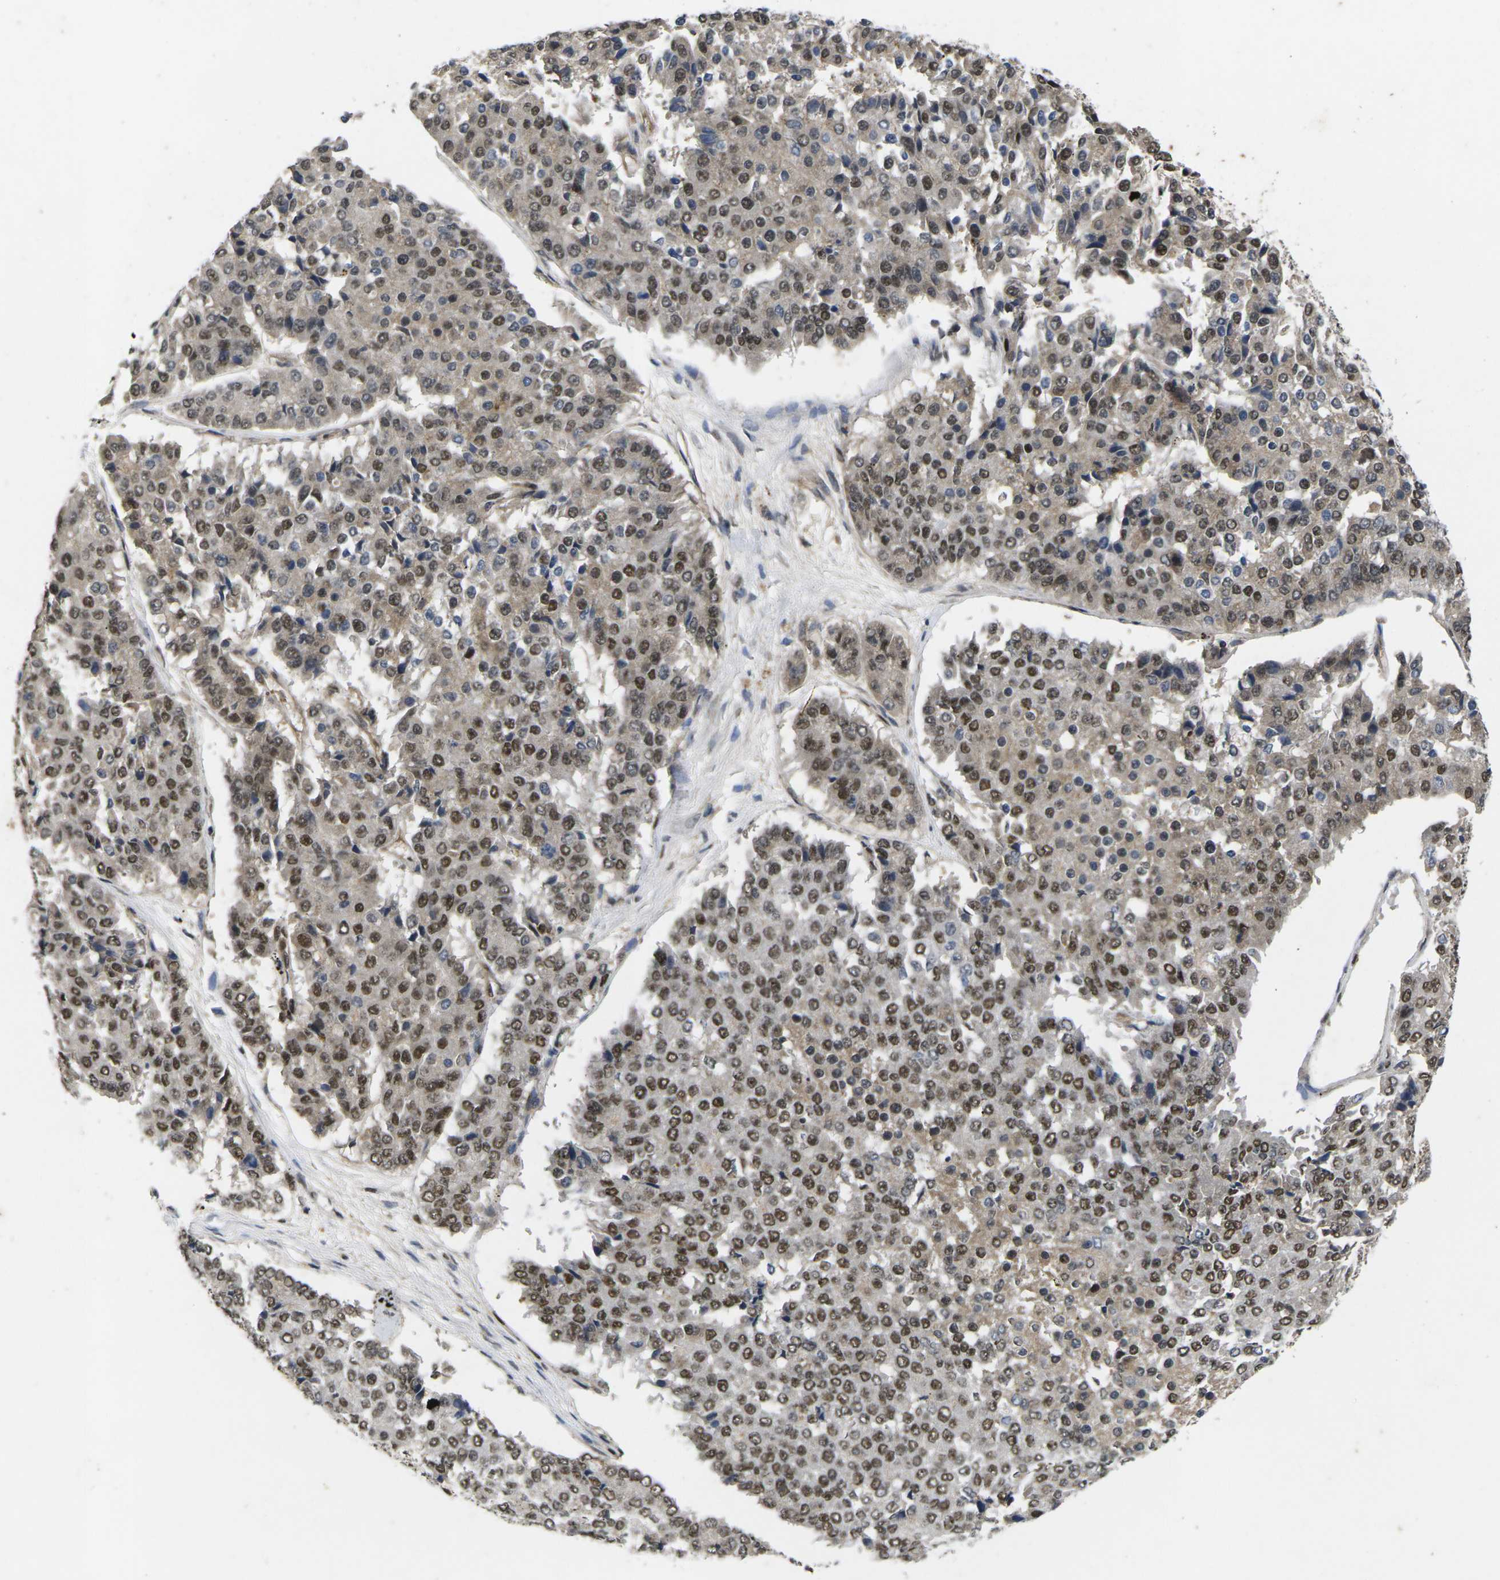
{"staining": {"intensity": "strong", "quantity": ">75%", "location": "nuclear"}, "tissue": "pancreatic cancer", "cell_type": "Tumor cells", "image_type": "cancer", "snomed": [{"axis": "morphology", "description": "Adenocarcinoma, NOS"}, {"axis": "topography", "description": "Pancreas"}], "caption": "IHC (DAB (3,3'-diaminobenzidine)) staining of pancreatic cancer (adenocarcinoma) displays strong nuclear protein expression in approximately >75% of tumor cells. (DAB (3,3'-diaminobenzidine) = brown stain, brightfield microscopy at high magnification).", "gene": "GTF2E1", "patient": {"sex": "male", "age": 50}}